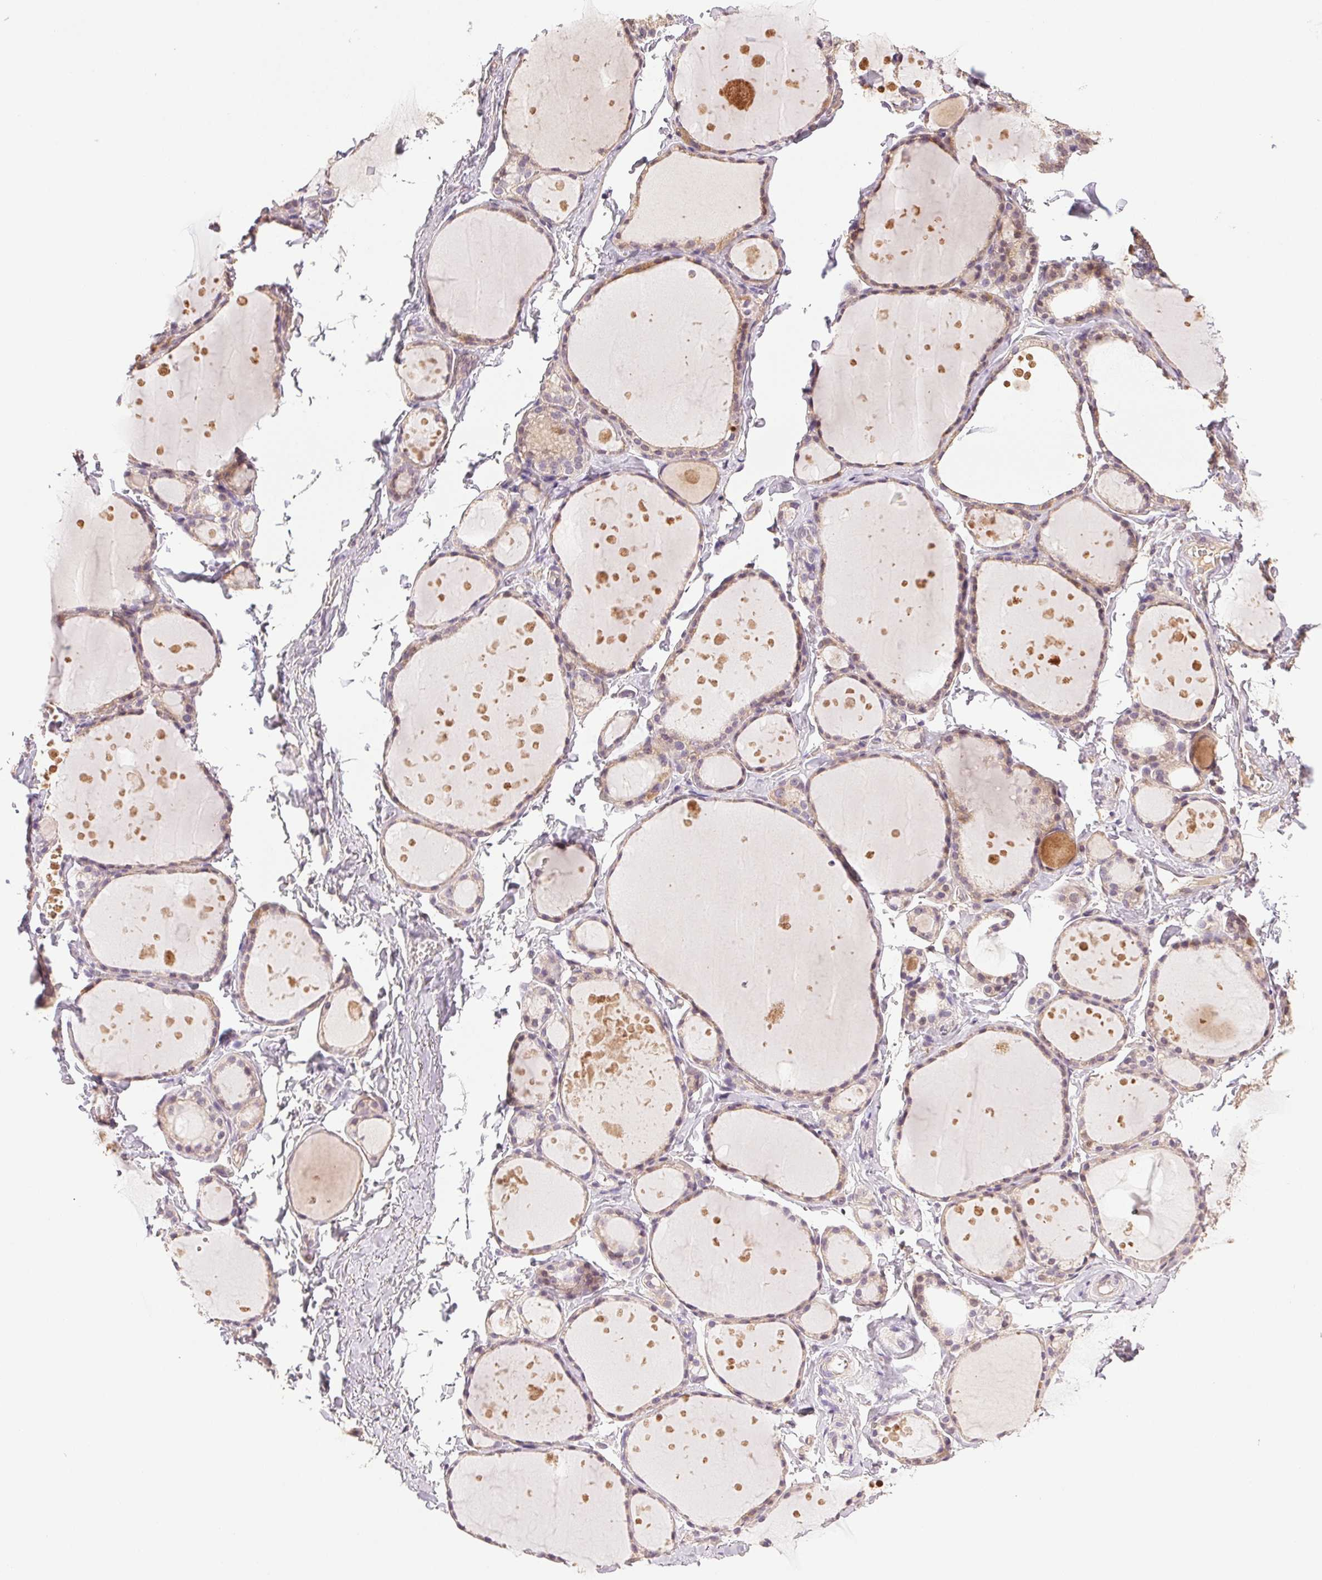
{"staining": {"intensity": "weak", "quantity": "25%-75%", "location": "cytoplasmic/membranous"}, "tissue": "thyroid gland", "cell_type": "Glandular cells", "image_type": "normal", "snomed": [{"axis": "morphology", "description": "Normal tissue, NOS"}, {"axis": "topography", "description": "Thyroid gland"}], "caption": "An immunohistochemistry micrograph of benign tissue is shown. Protein staining in brown labels weak cytoplasmic/membranous positivity in thyroid gland within glandular cells. Nuclei are stained in blue.", "gene": "TMEM253", "patient": {"sex": "male", "age": 68}}